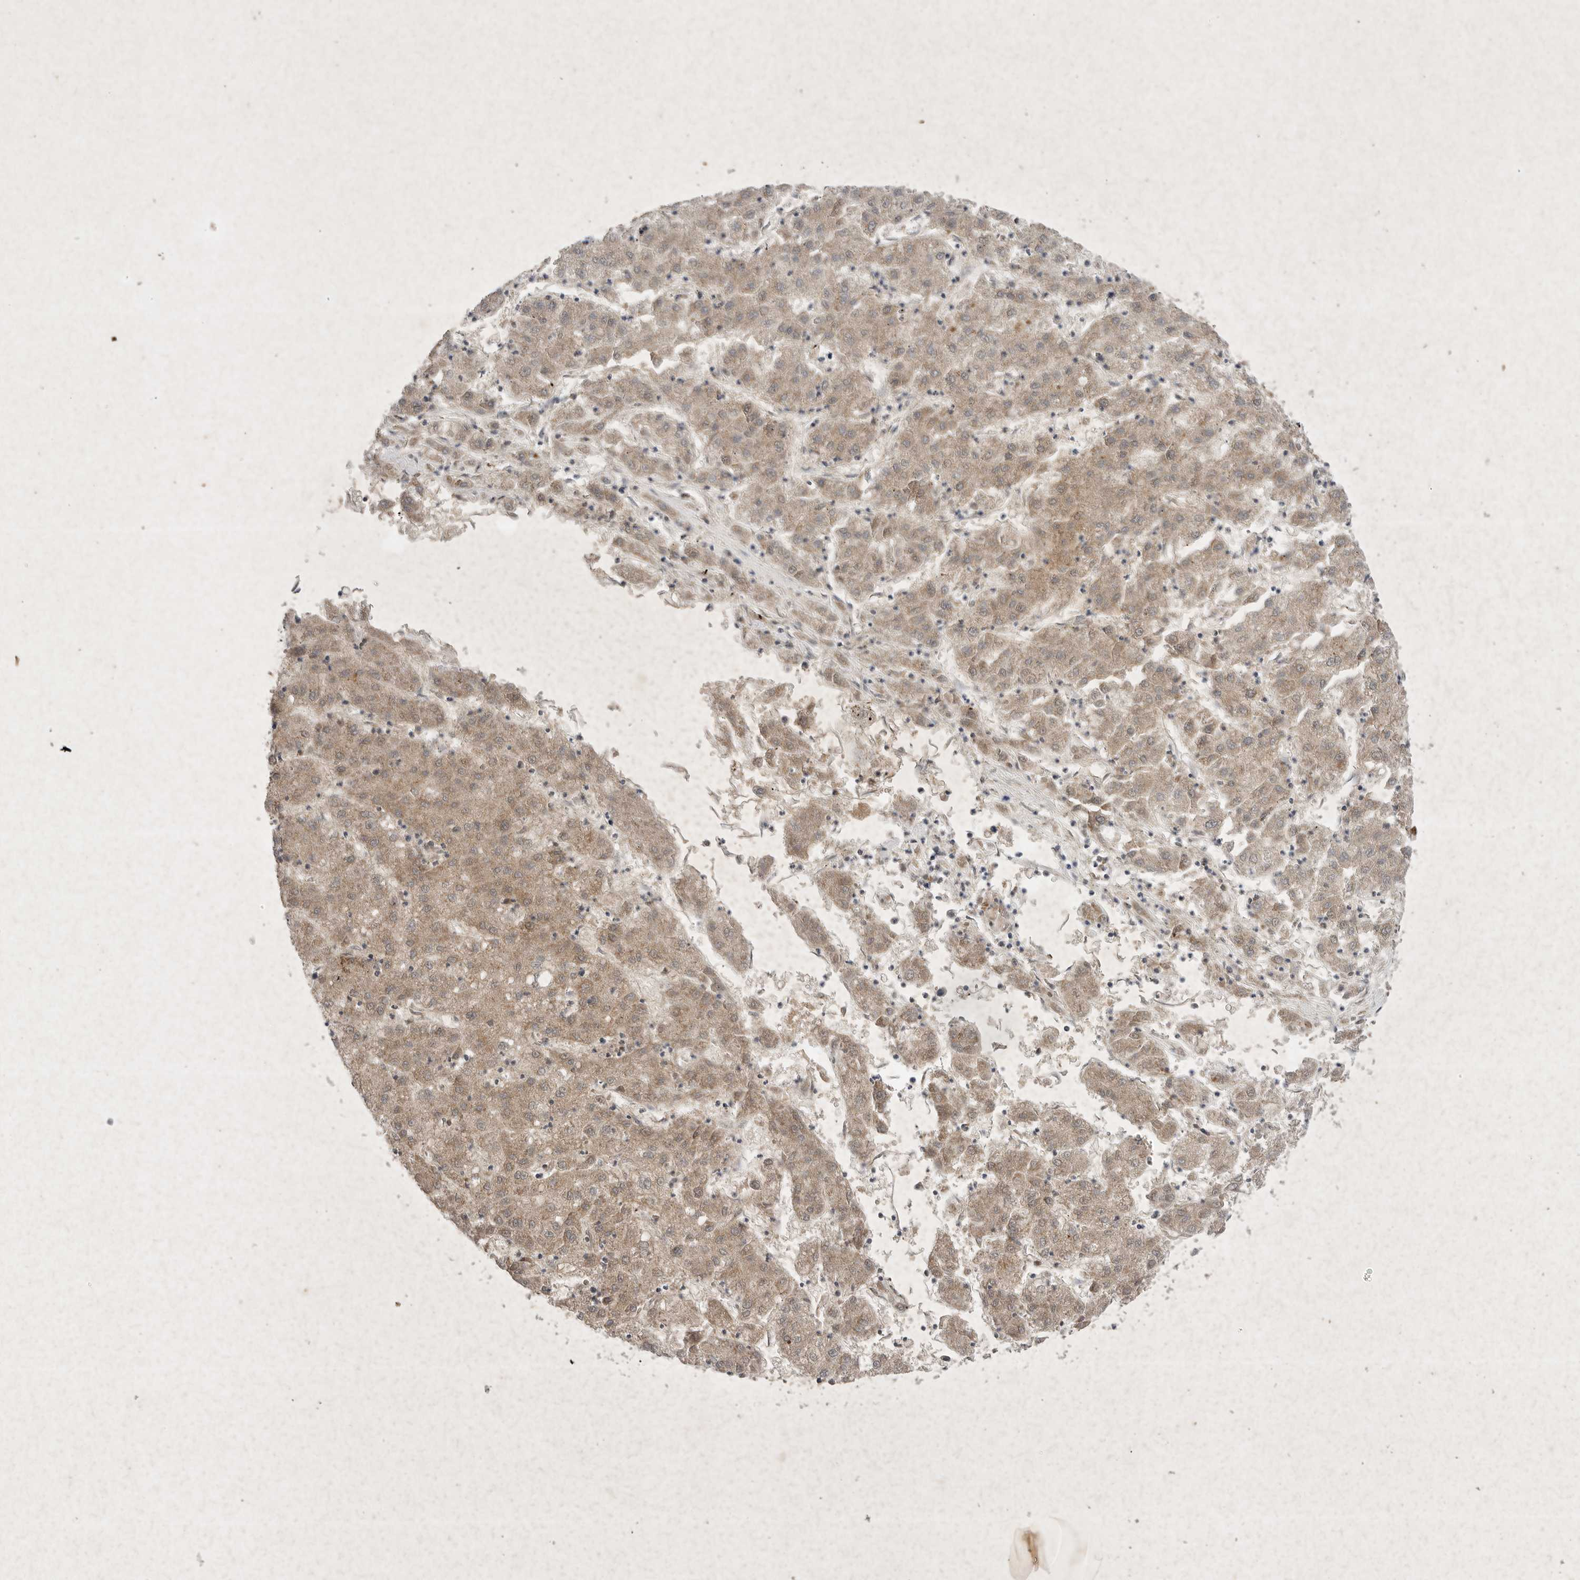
{"staining": {"intensity": "moderate", "quantity": ">75%", "location": "cytoplasmic/membranous"}, "tissue": "liver cancer", "cell_type": "Tumor cells", "image_type": "cancer", "snomed": [{"axis": "morphology", "description": "Carcinoma, Hepatocellular, NOS"}, {"axis": "topography", "description": "Liver"}], "caption": "IHC of liver cancer (hepatocellular carcinoma) demonstrates medium levels of moderate cytoplasmic/membranous positivity in about >75% of tumor cells.", "gene": "DDR1", "patient": {"sex": "male", "age": 72}}